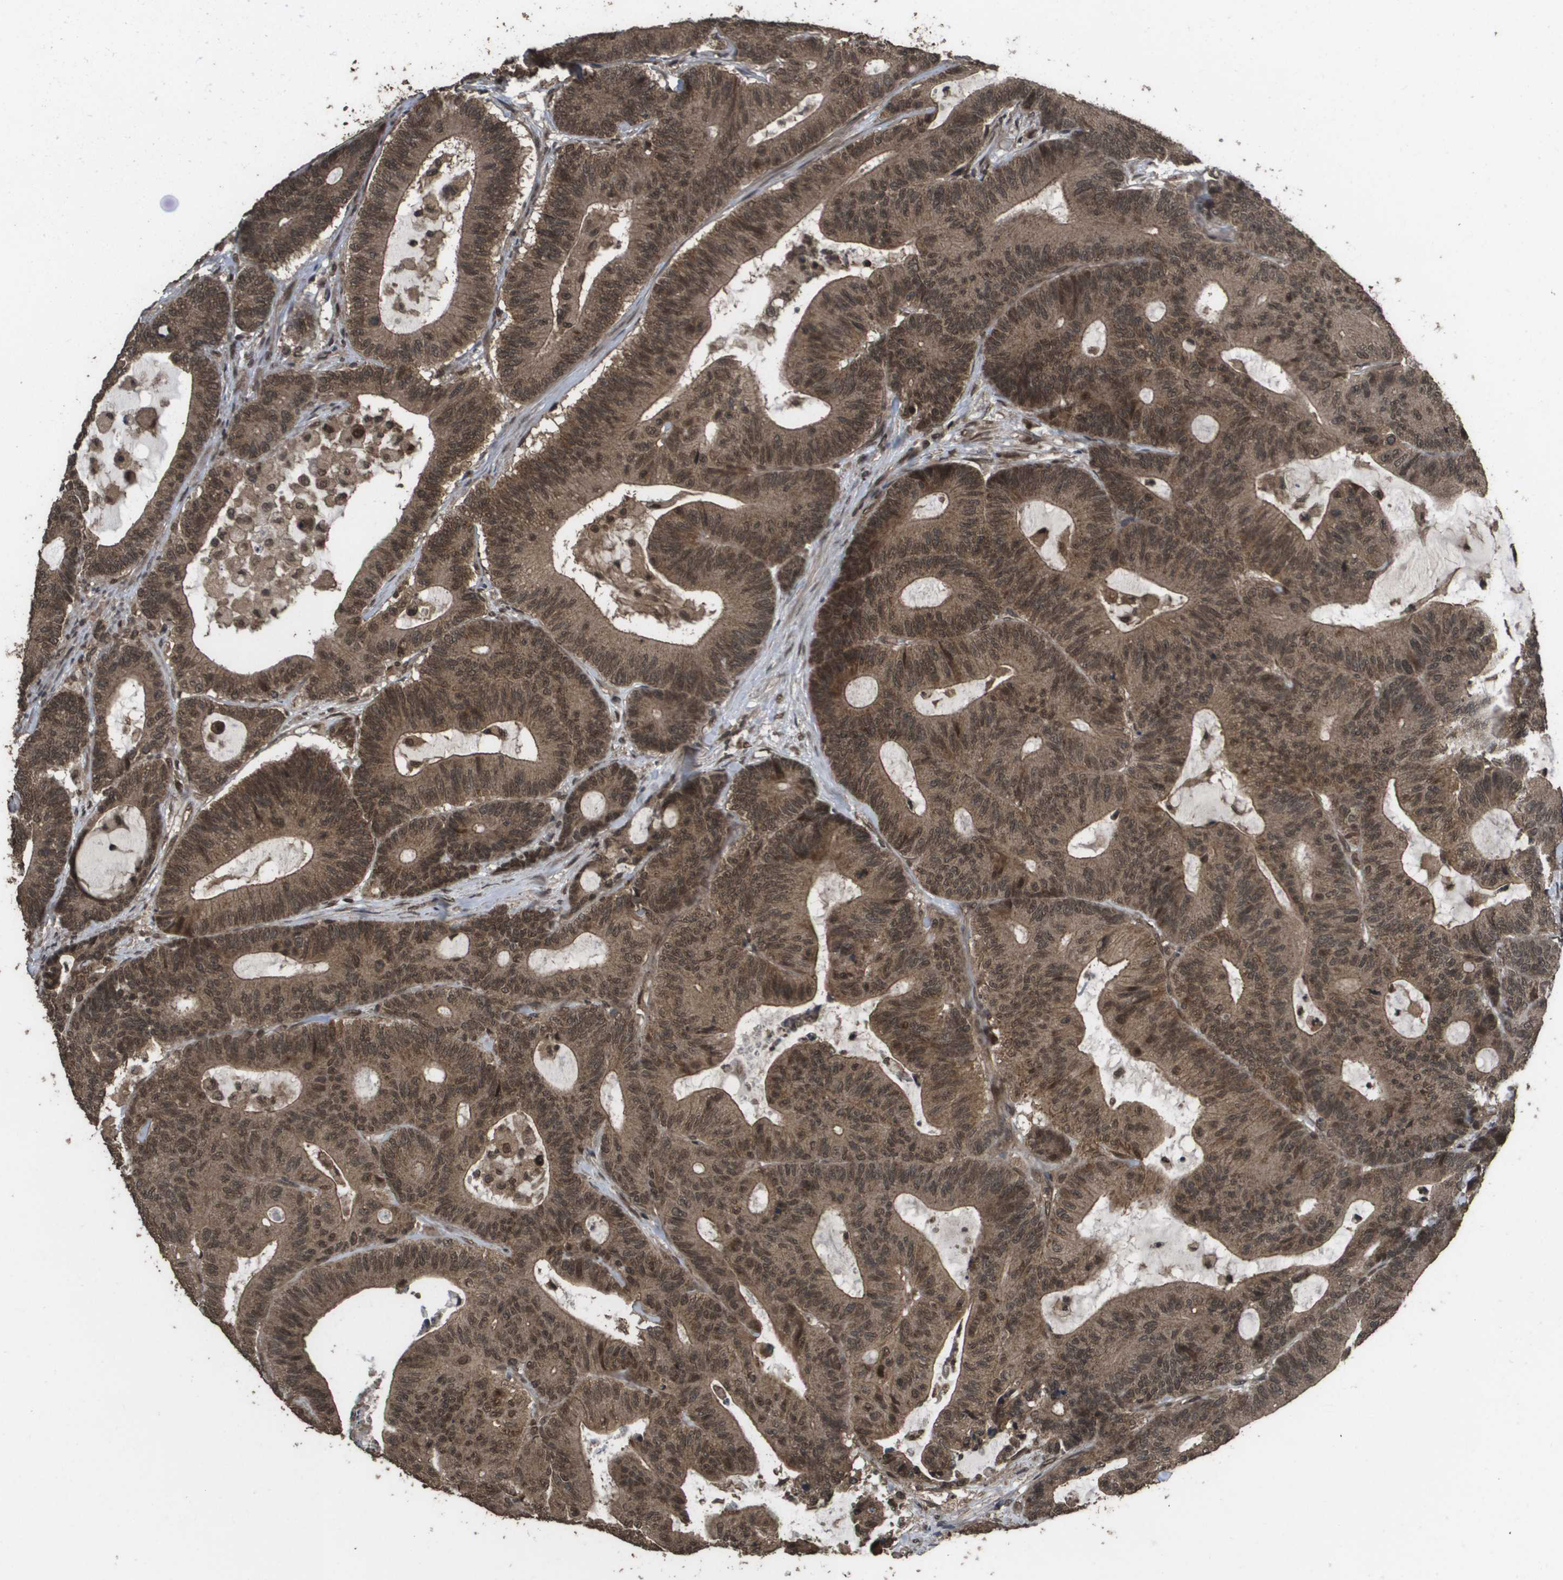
{"staining": {"intensity": "moderate", "quantity": ">75%", "location": "cytoplasmic/membranous,nuclear"}, "tissue": "colorectal cancer", "cell_type": "Tumor cells", "image_type": "cancer", "snomed": [{"axis": "morphology", "description": "Adenocarcinoma, NOS"}, {"axis": "topography", "description": "Colon"}], "caption": "Immunohistochemistry image of adenocarcinoma (colorectal) stained for a protein (brown), which reveals medium levels of moderate cytoplasmic/membranous and nuclear positivity in approximately >75% of tumor cells.", "gene": "AXIN2", "patient": {"sex": "female", "age": 84}}